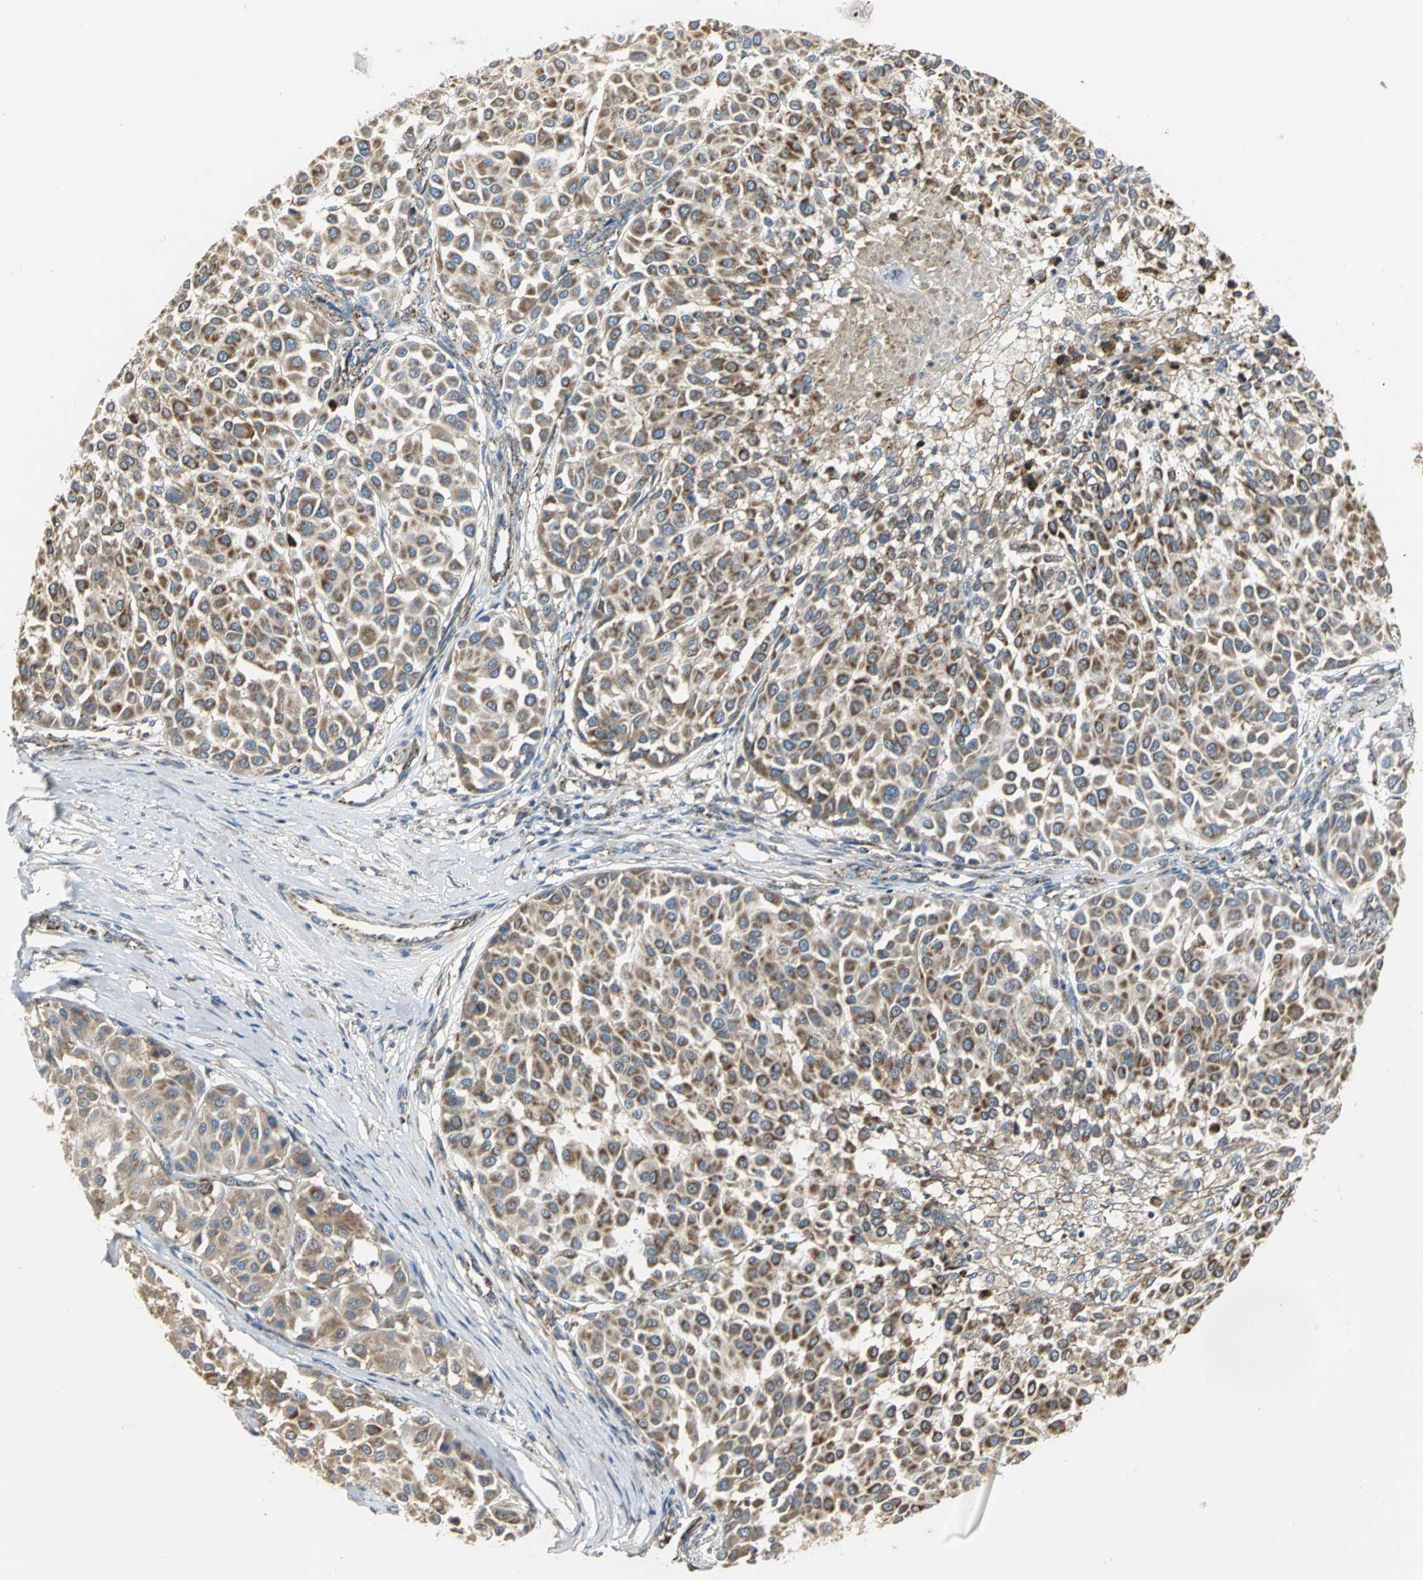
{"staining": {"intensity": "moderate", "quantity": ">75%", "location": "cytoplasmic/membranous"}, "tissue": "melanoma", "cell_type": "Tumor cells", "image_type": "cancer", "snomed": [{"axis": "morphology", "description": "Malignant melanoma, Metastatic site"}, {"axis": "topography", "description": "Soft tissue"}], "caption": "Protein analysis of melanoma tissue exhibits moderate cytoplasmic/membranous positivity in about >75% of tumor cells. The protein is stained brown, and the nuclei are stained in blue (DAB IHC with brightfield microscopy, high magnification).", "gene": "NDUFB5", "patient": {"sex": "male", "age": 41}}